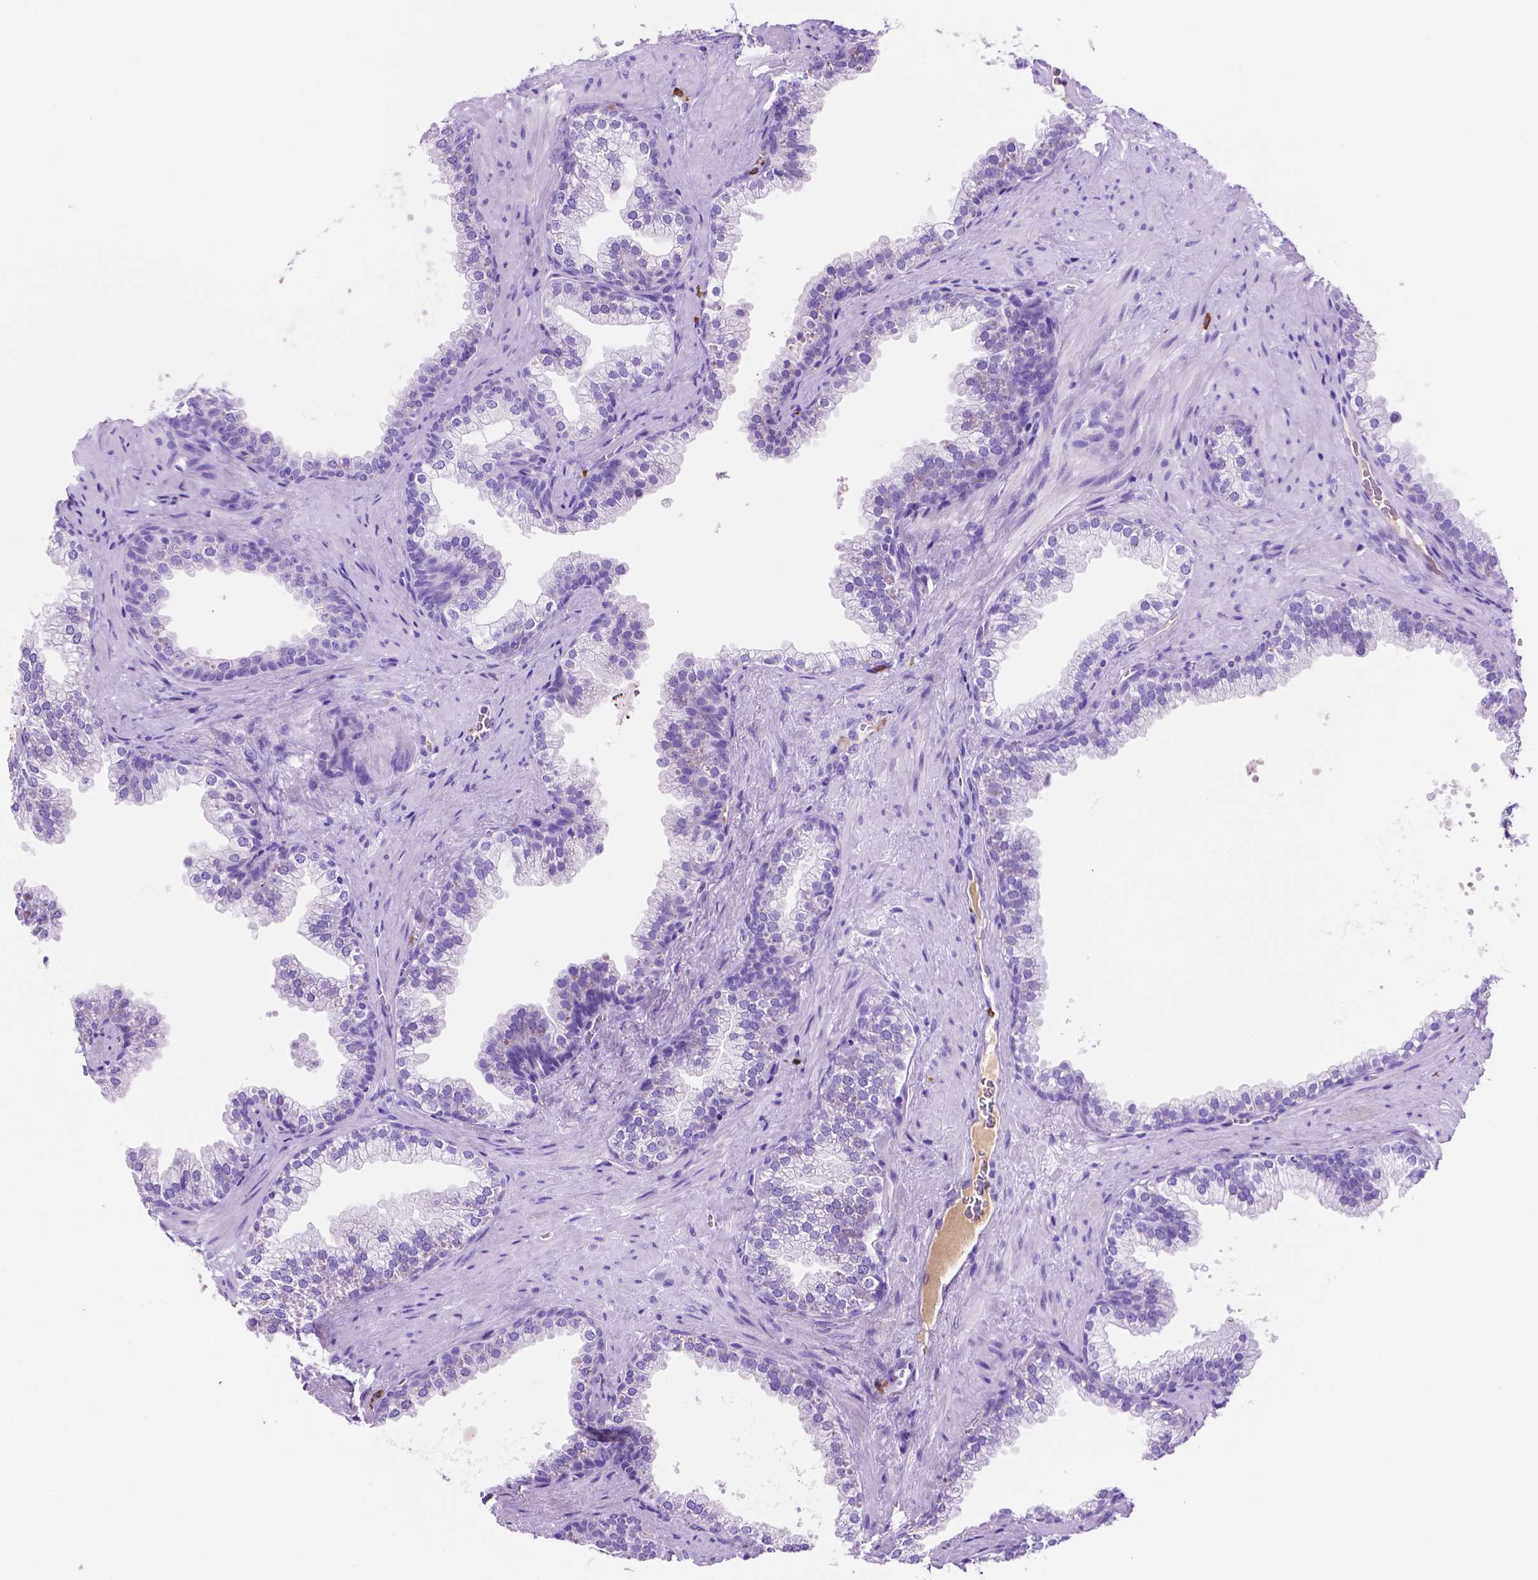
{"staining": {"intensity": "negative", "quantity": "none", "location": "none"}, "tissue": "prostate", "cell_type": "Glandular cells", "image_type": "normal", "snomed": [{"axis": "morphology", "description": "Normal tissue, NOS"}, {"axis": "topography", "description": "Prostate"}], "caption": "This is a photomicrograph of immunohistochemistry (IHC) staining of unremarkable prostate, which shows no staining in glandular cells. The staining is performed using DAB brown chromogen with nuclei counter-stained in using hematoxylin.", "gene": "FOXB2", "patient": {"sex": "male", "age": 79}}